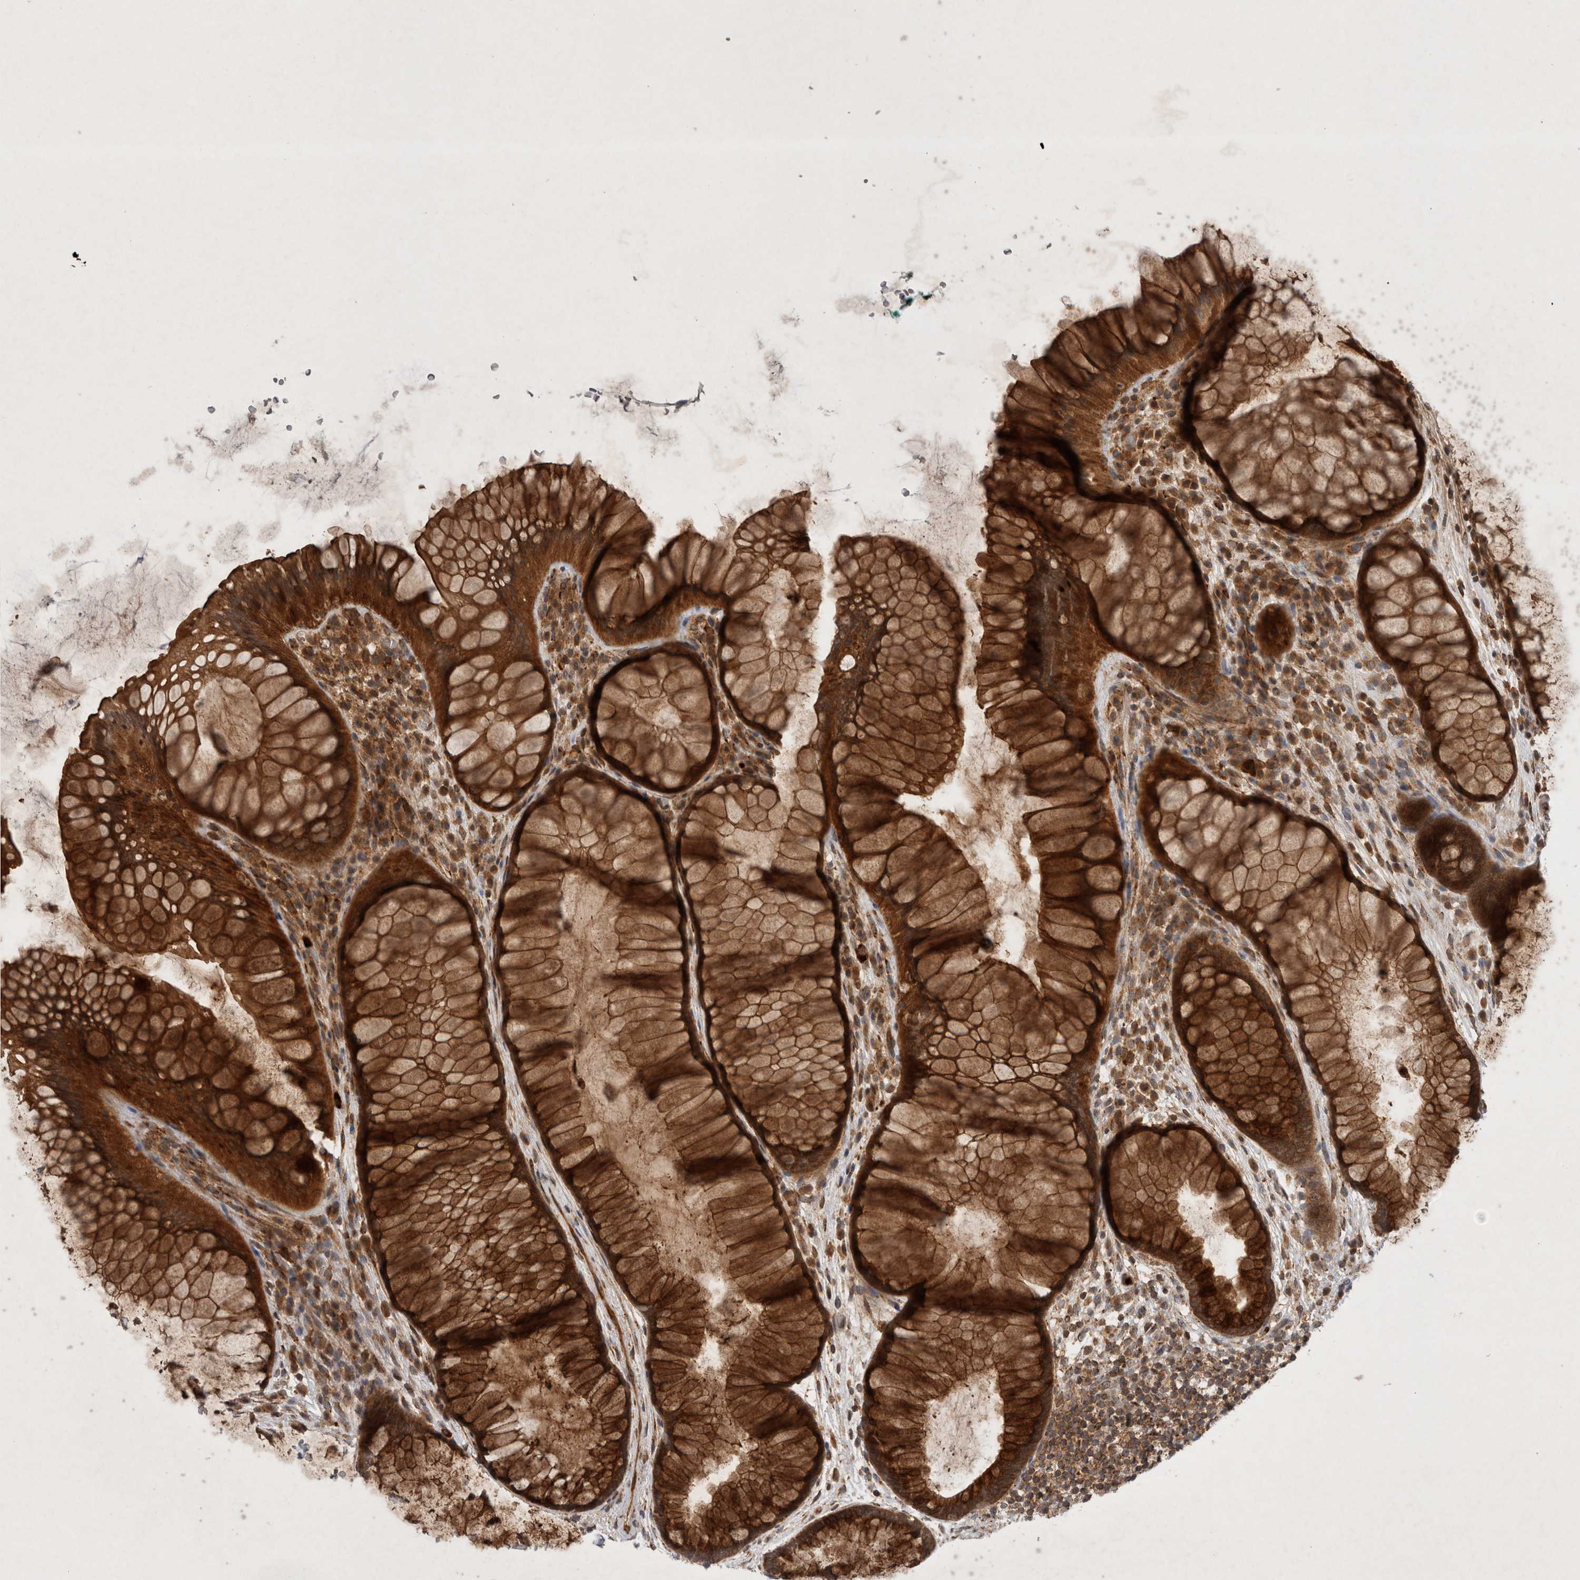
{"staining": {"intensity": "strong", "quantity": ">75%", "location": "cytoplasmic/membranous"}, "tissue": "rectum", "cell_type": "Glandular cells", "image_type": "normal", "snomed": [{"axis": "morphology", "description": "Normal tissue, NOS"}, {"axis": "topography", "description": "Rectum"}], "caption": "Immunohistochemical staining of benign rectum displays >75% levels of strong cytoplasmic/membranous protein positivity in approximately >75% of glandular cells. (Stains: DAB in brown, nuclei in blue, Microscopy: brightfield microscopy at high magnification).", "gene": "PDCD2", "patient": {"sex": "male", "age": 51}}